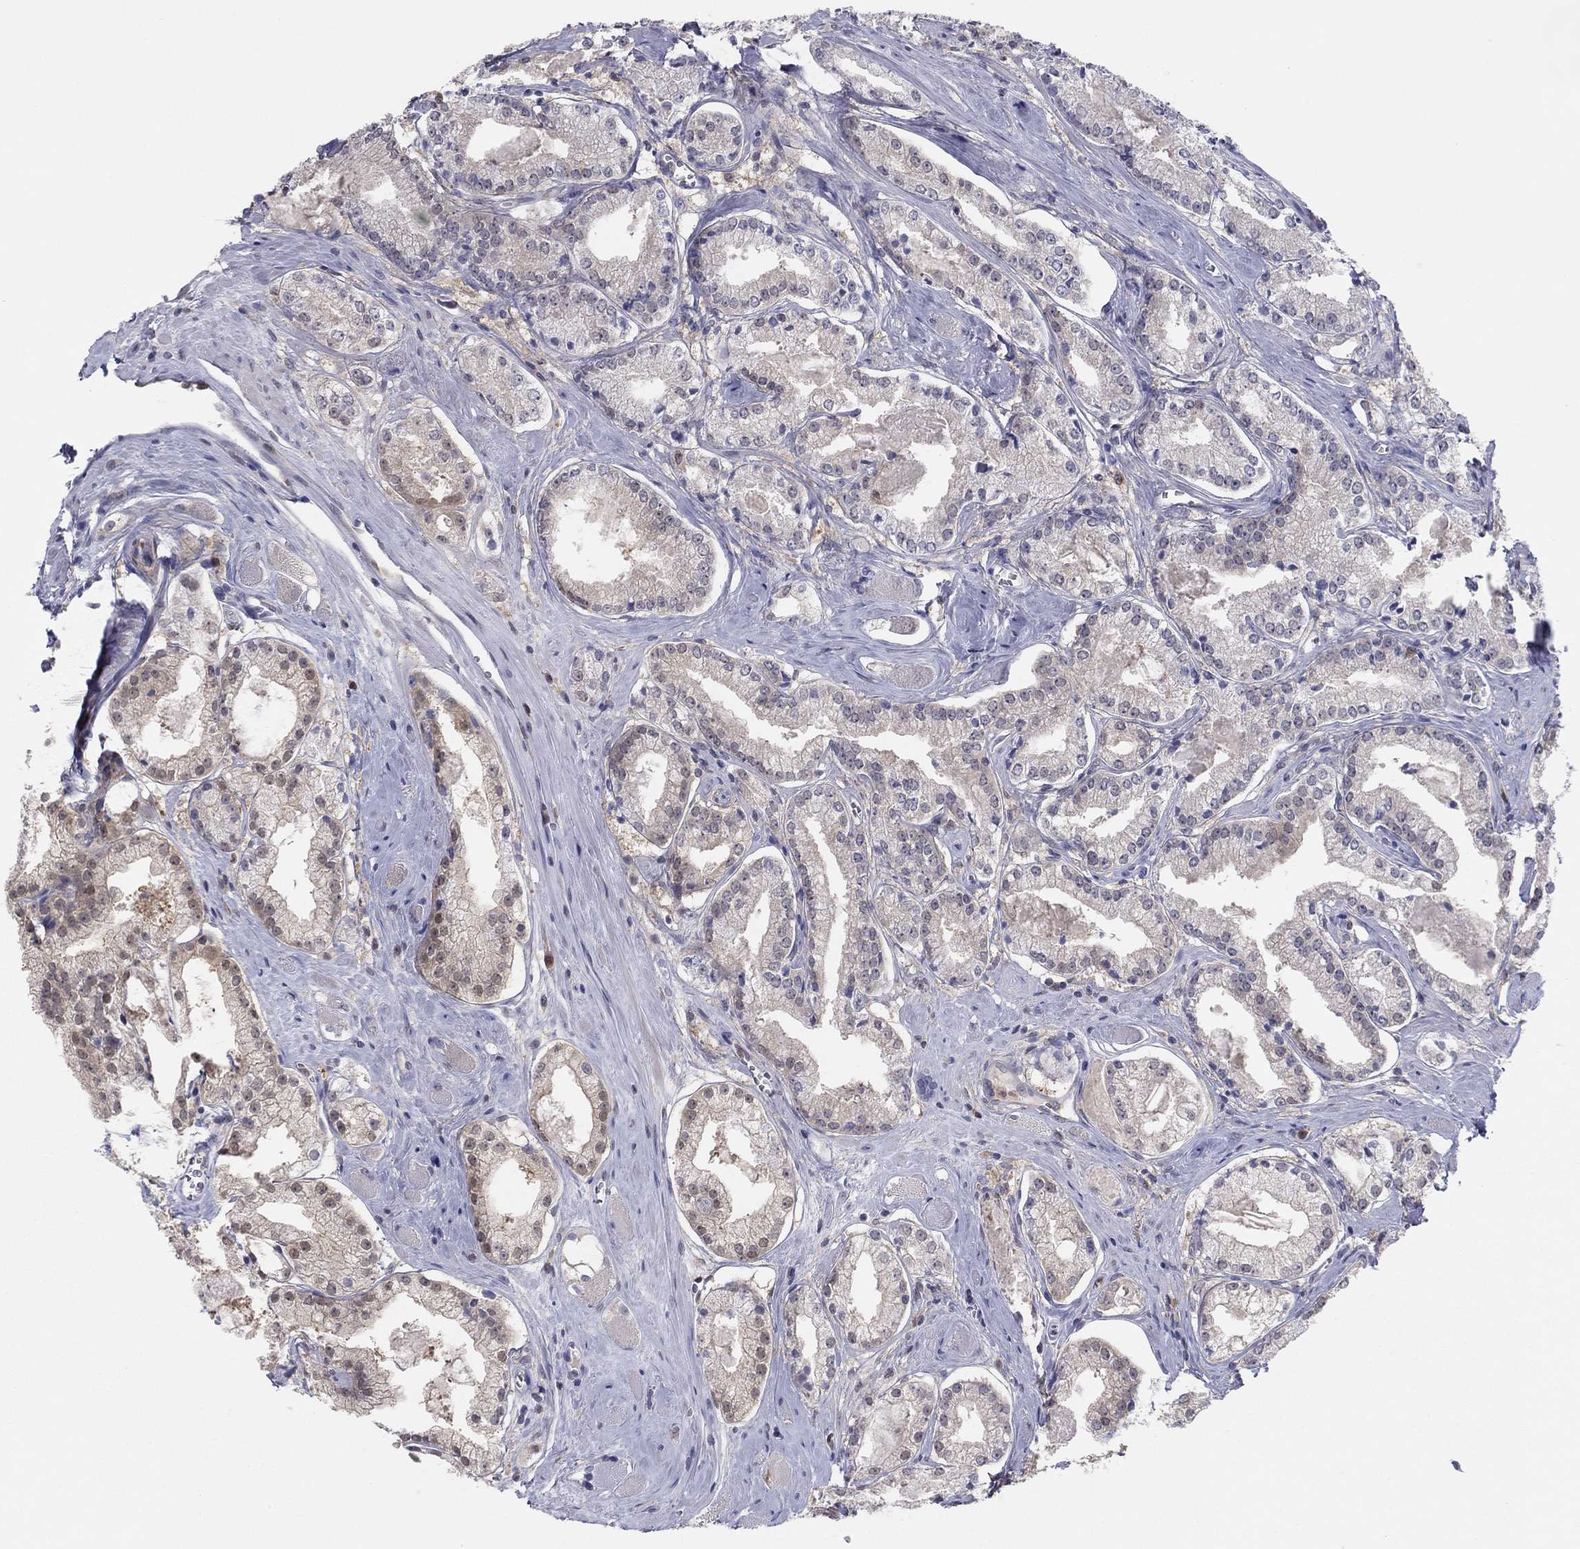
{"staining": {"intensity": "negative", "quantity": "none", "location": "none"}, "tissue": "prostate cancer", "cell_type": "Tumor cells", "image_type": "cancer", "snomed": [{"axis": "morphology", "description": "Adenocarcinoma, NOS"}, {"axis": "topography", "description": "Prostate"}], "caption": "There is no significant expression in tumor cells of prostate cancer (adenocarcinoma).", "gene": "PDXK", "patient": {"sex": "male", "age": 72}}